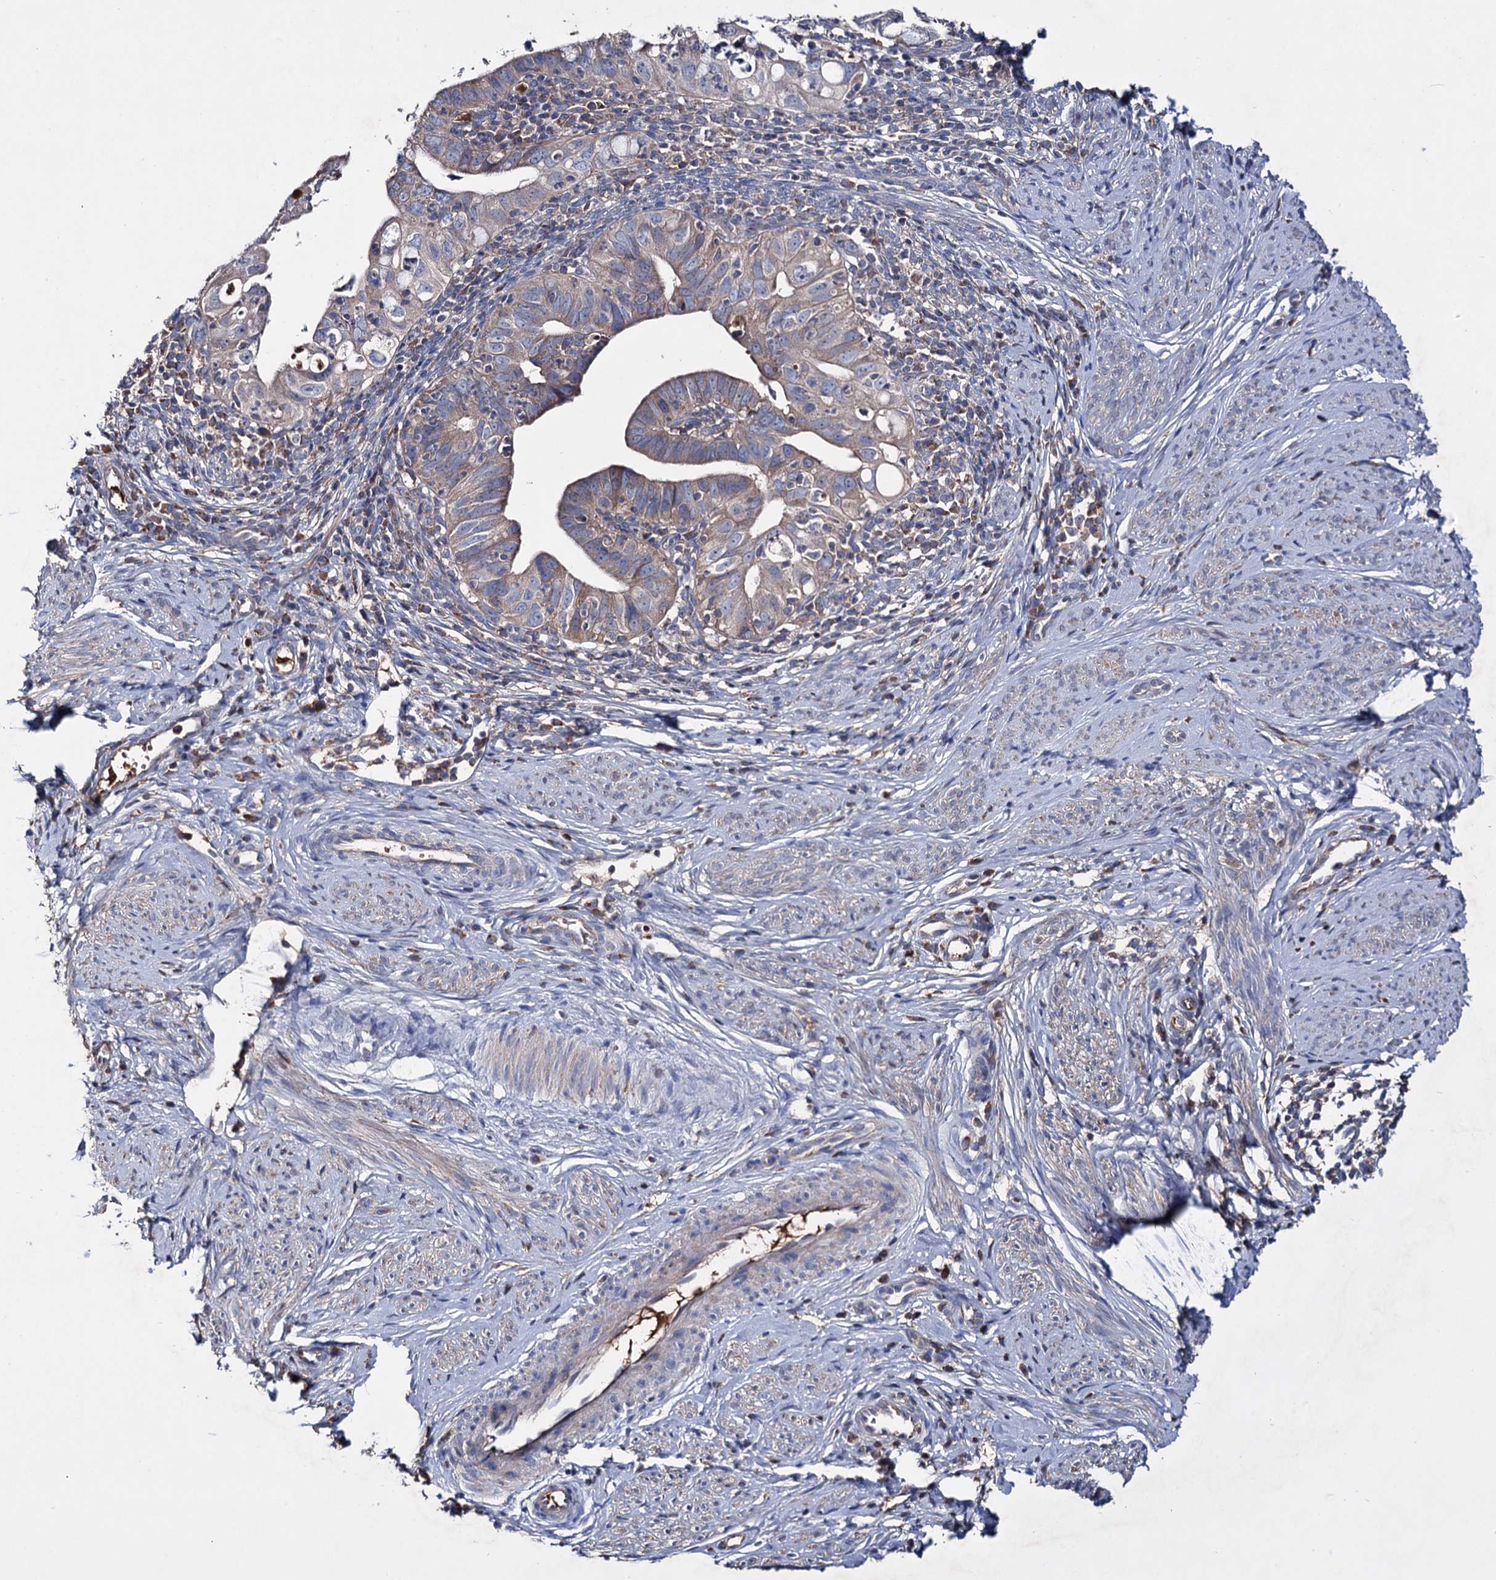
{"staining": {"intensity": "weak", "quantity": "25%-75%", "location": "cytoplasmic/membranous"}, "tissue": "cervical cancer", "cell_type": "Tumor cells", "image_type": "cancer", "snomed": [{"axis": "morphology", "description": "Adenocarcinoma, NOS"}, {"axis": "topography", "description": "Cervix"}], "caption": "Immunohistochemistry (IHC) (DAB) staining of adenocarcinoma (cervical) displays weak cytoplasmic/membranous protein staining in about 25%-75% of tumor cells. (Stains: DAB in brown, nuclei in blue, Microscopy: brightfield microscopy at high magnification).", "gene": "CLPB", "patient": {"sex": "female", "age": 36}}